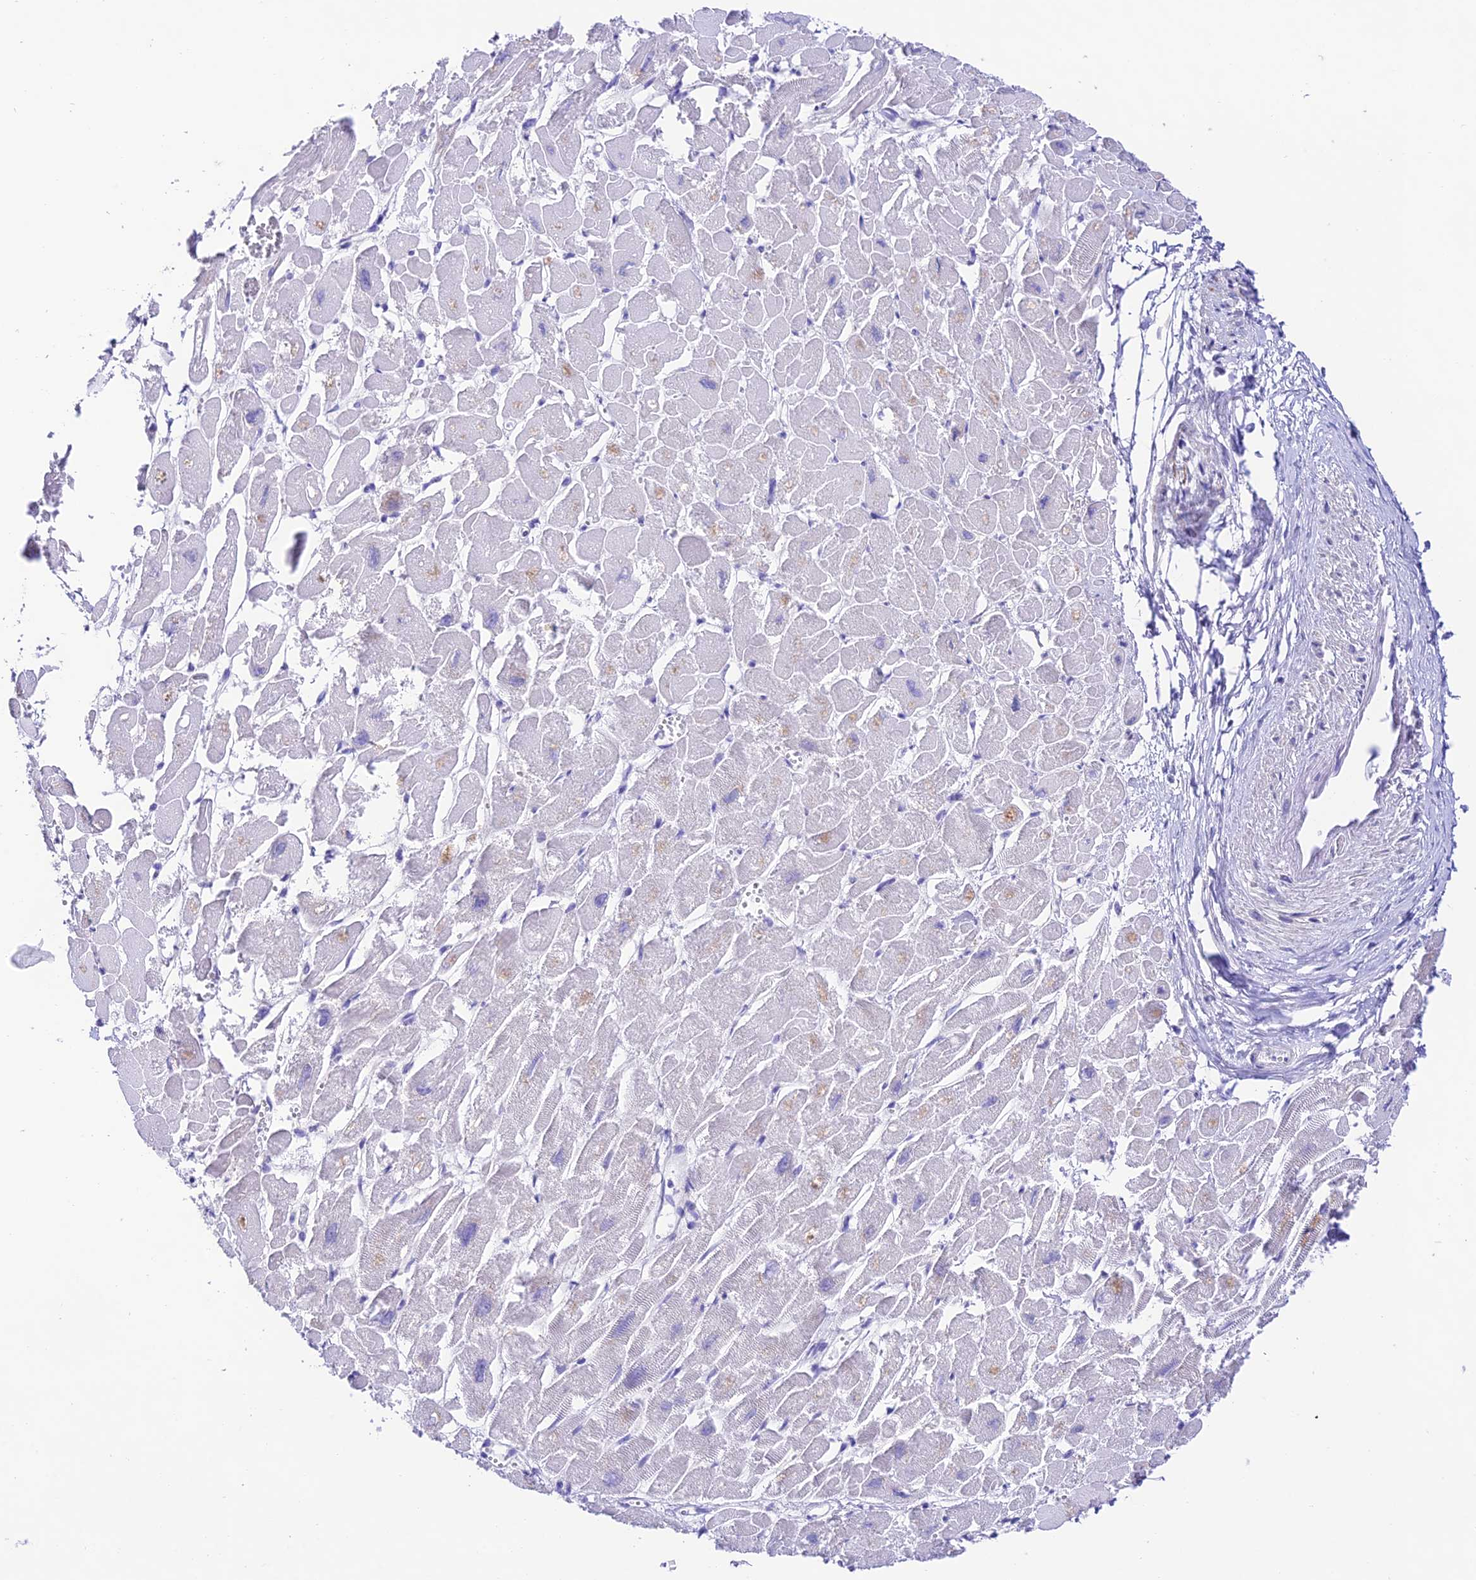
{"staining": {"intensity": "weak", "quantity": "<25%", "location": "cytoplasmic/membranous"}, "tissue": "heart muscle", "cell_type": "Cardiomyocytes", "image_type": "normal", "snomed": [{"axis": "morphology", "description": "Normal tissue, NOS"}, {"axis": "topography", "description": "Heart"}], "caption": "Cardiomyocytes are negative for protein expression in unremarkable human heart muscle.", "gene": "NLRP6", "patient": {"sex": "male", "age": 54}}